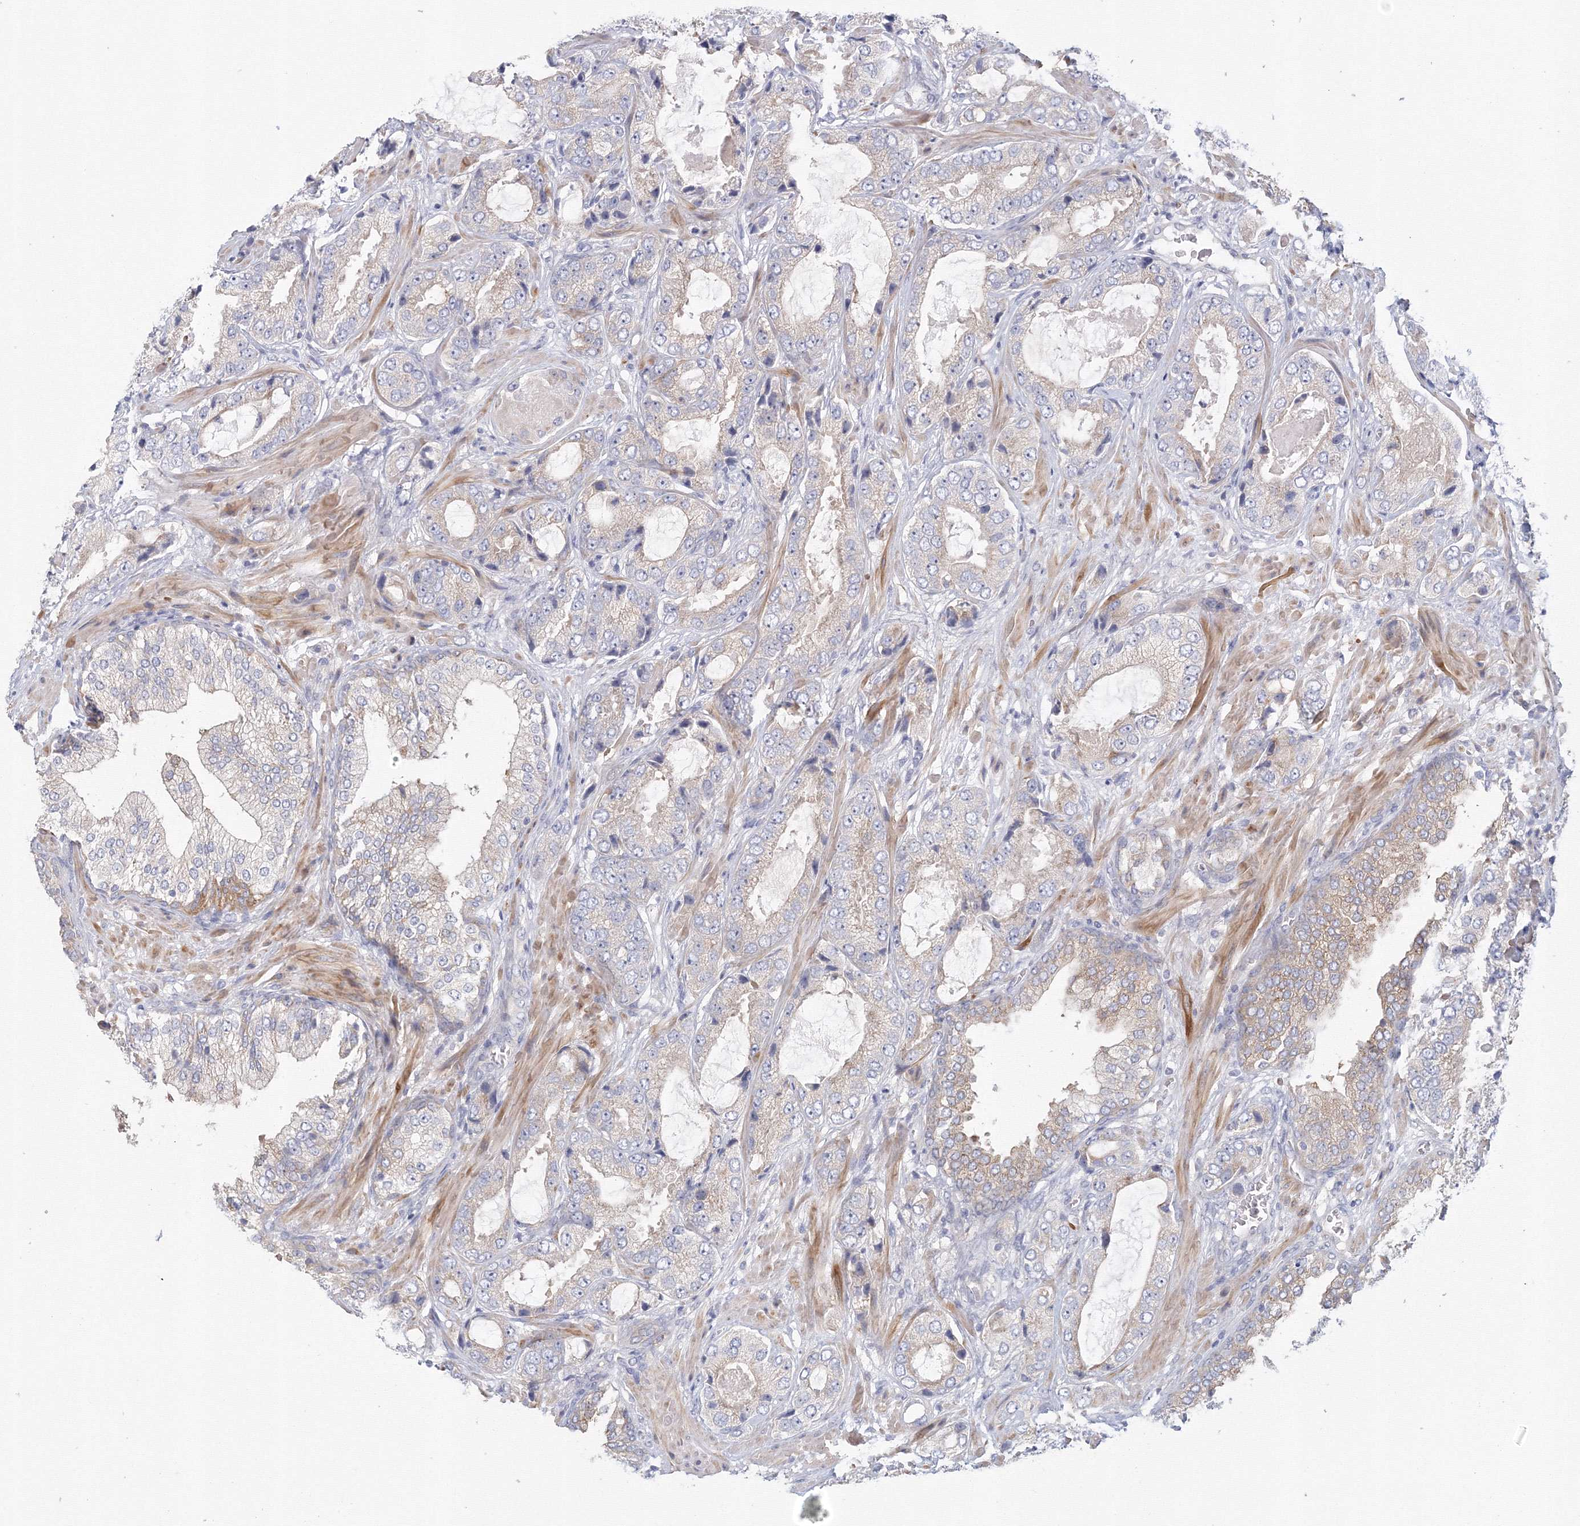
{"staining": {"intensity": "negative", "quantity": "none", "location": "none"}, "tissue": "prostate cancer", "cell_type": "Tumor cells", "image_type": "cancer", "snomed": [{"axis": "morphology", "description": "Normal tissue, NOS"}, {"axis": "morphology", "description": "Adenocarcinoma, High grade"}, {"axis": "topography", "description": "Prostate"}, {"axis": "topography", "description": "Peripheral nerve tissue"}], "caption": "IHC image of neoplastic tissue: human prostate high-grade adenocarcinoma stained with DAB (3,3'-diaminobenzidine) displays no significant protein positivity in tumor cells. (DAB (3,3'-diaminobenzidine) immunohistochemistry (IHC) visualized using brightfield microscopy, high magnification).", "gene": "TACC2", "patient": {"sex": "male", "age": 59}}